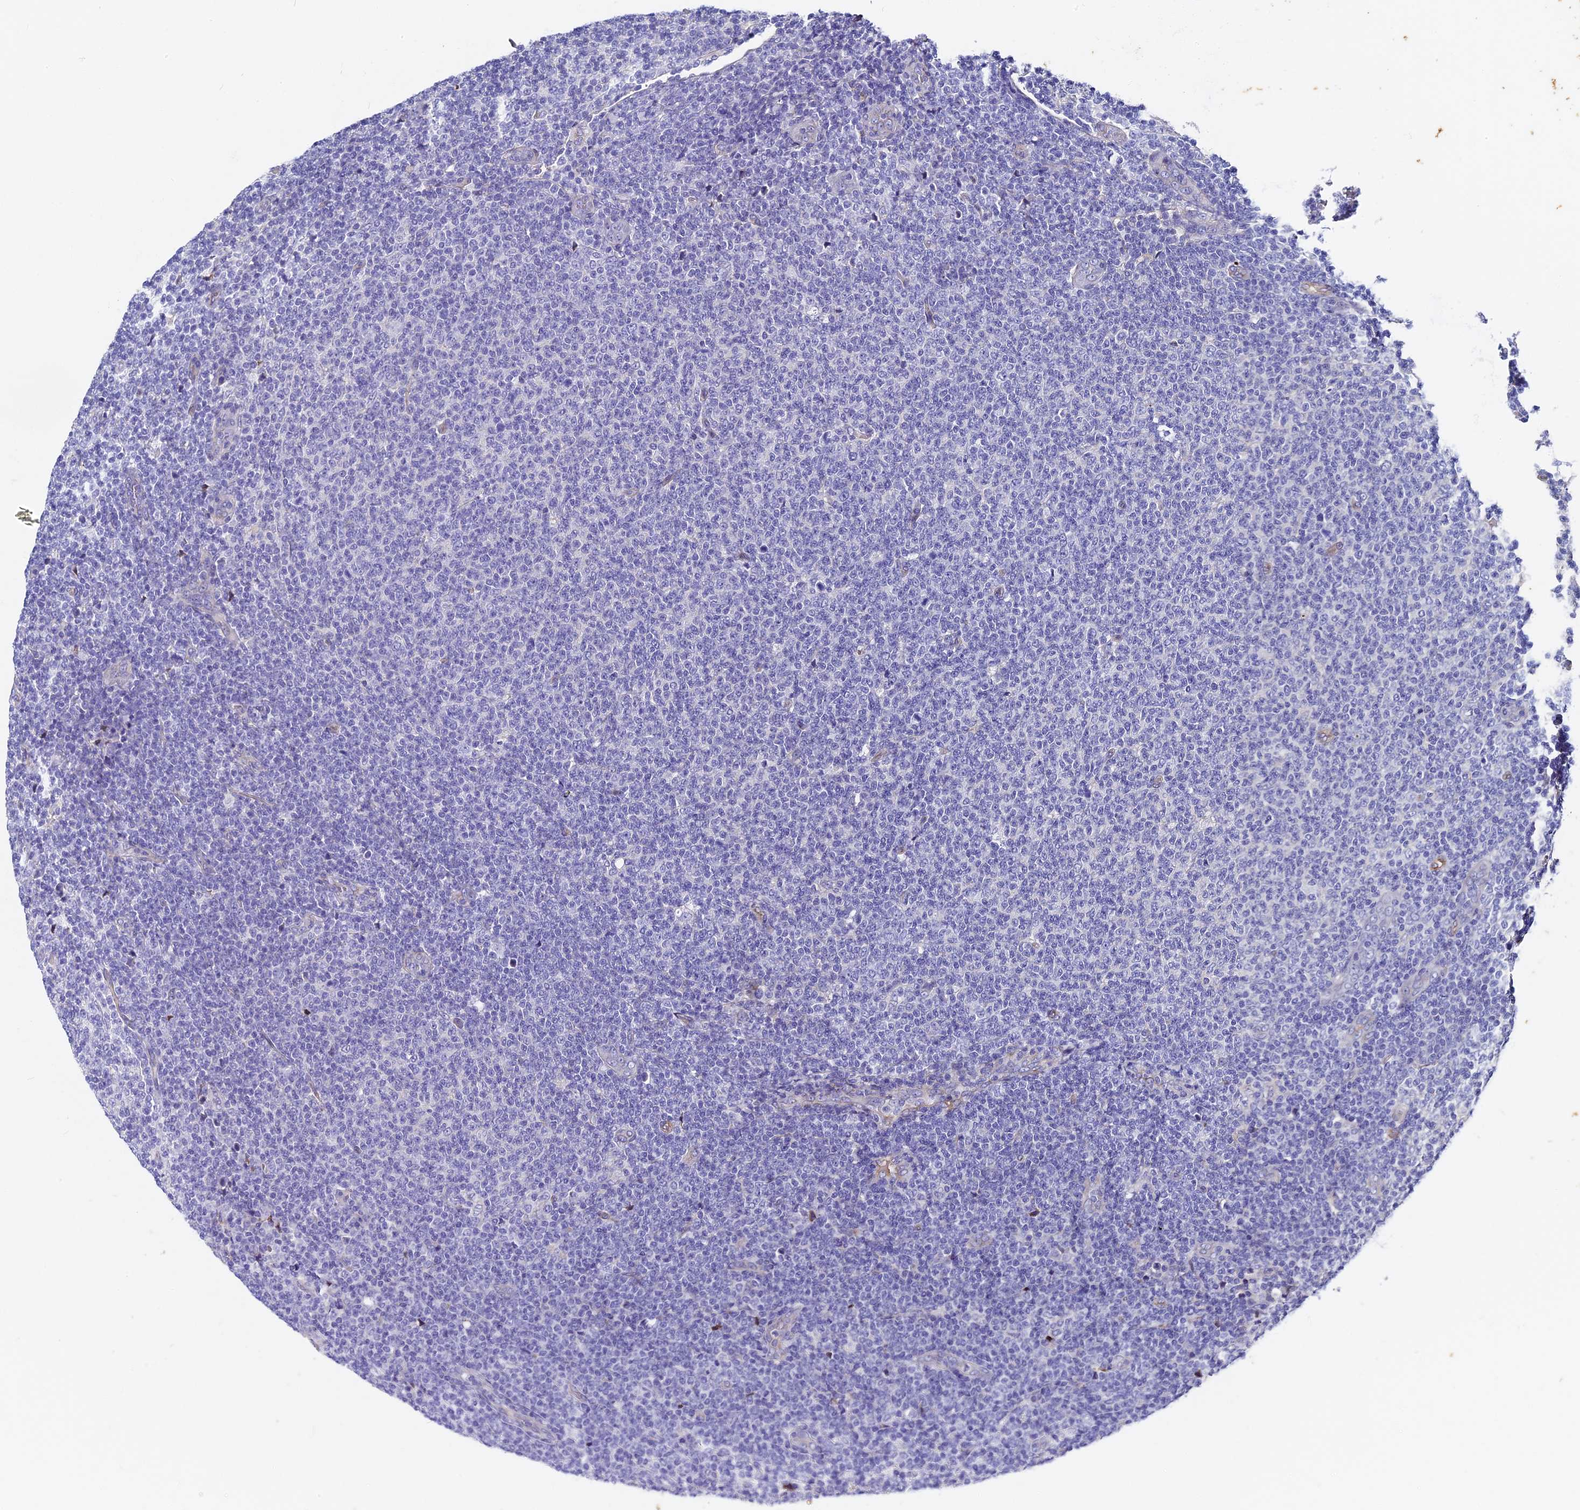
{"staining": {"intensity": "negative", "quantity": "none", "location": "none"}, "tissue": "lymphoma", "cell_type": "Tumor cells", "image_type": "cancer", "snomed": [{"axis": "morphology", "description": "Malignant lymphoma, non-Hodgkin's type, Low grade"}, {"axis": "topography", "description": "Lymph node"}], "caption": "A high-resolution histopathology image shows immunohistochemistry (IHC) staining of lymphoma, which displays no significant staining in tumor cells.", "gene": "ITIH1", "patient": {"sex": "male", "age": 66}}